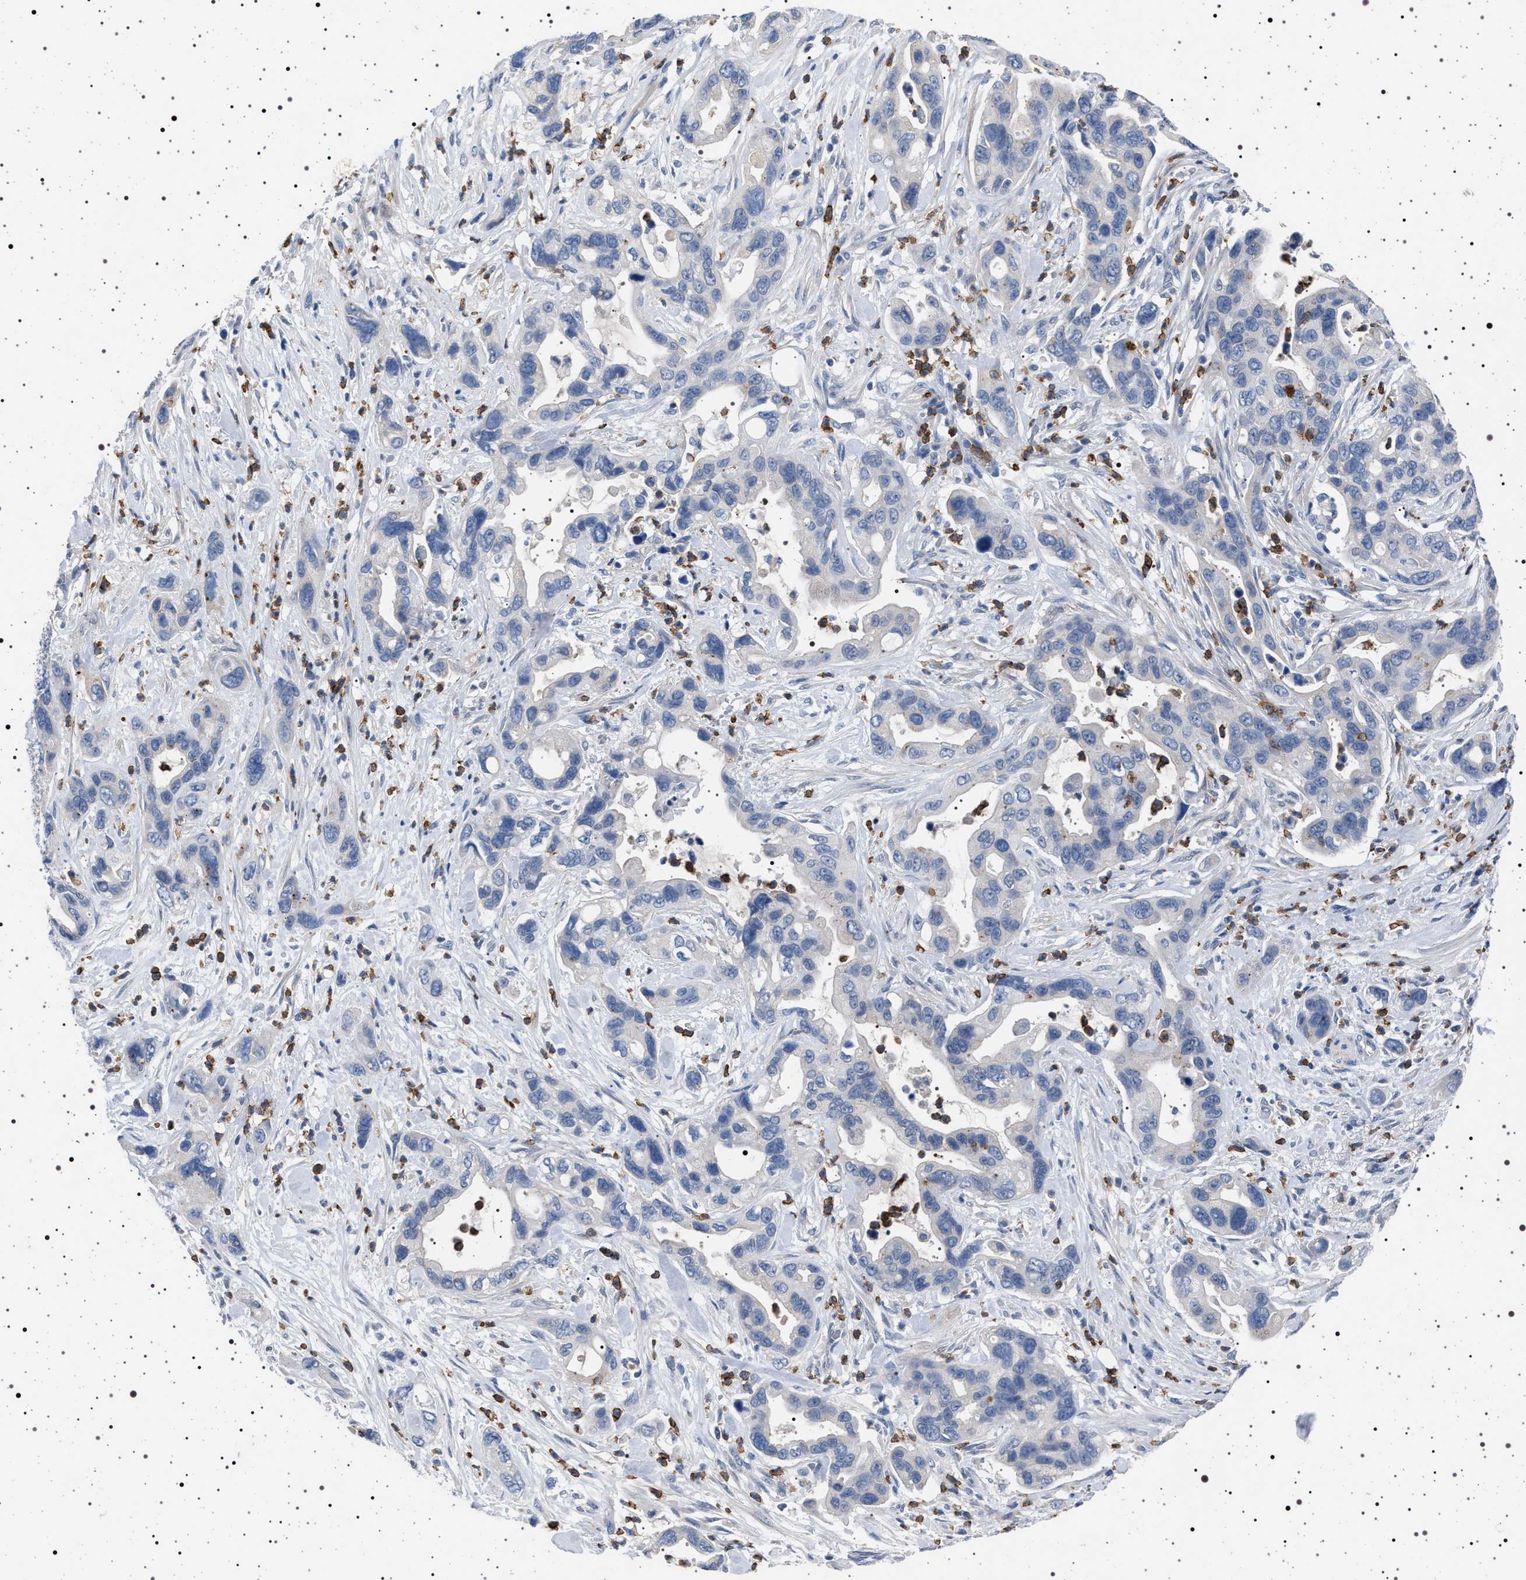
{"staining": {"intensity": "negative", "quantity": "none", "location": "none"}, "tissue": "pancreatic cancer", "cell_type": "Tumor cells", "image_type": "cancer", "snomed": [{"axis": "morphology", "description": "Adenocarcinoma, NOS"}, {"axis": "topography", "description": "Pancreas"}], "caption": "Pancreatic cancer (adenocarcinoma) was stained to show a protein in brown. There is no significant staining in tumor cells.", "gene": "NAT9", "patient": {"sex": "female", "age": 70}}